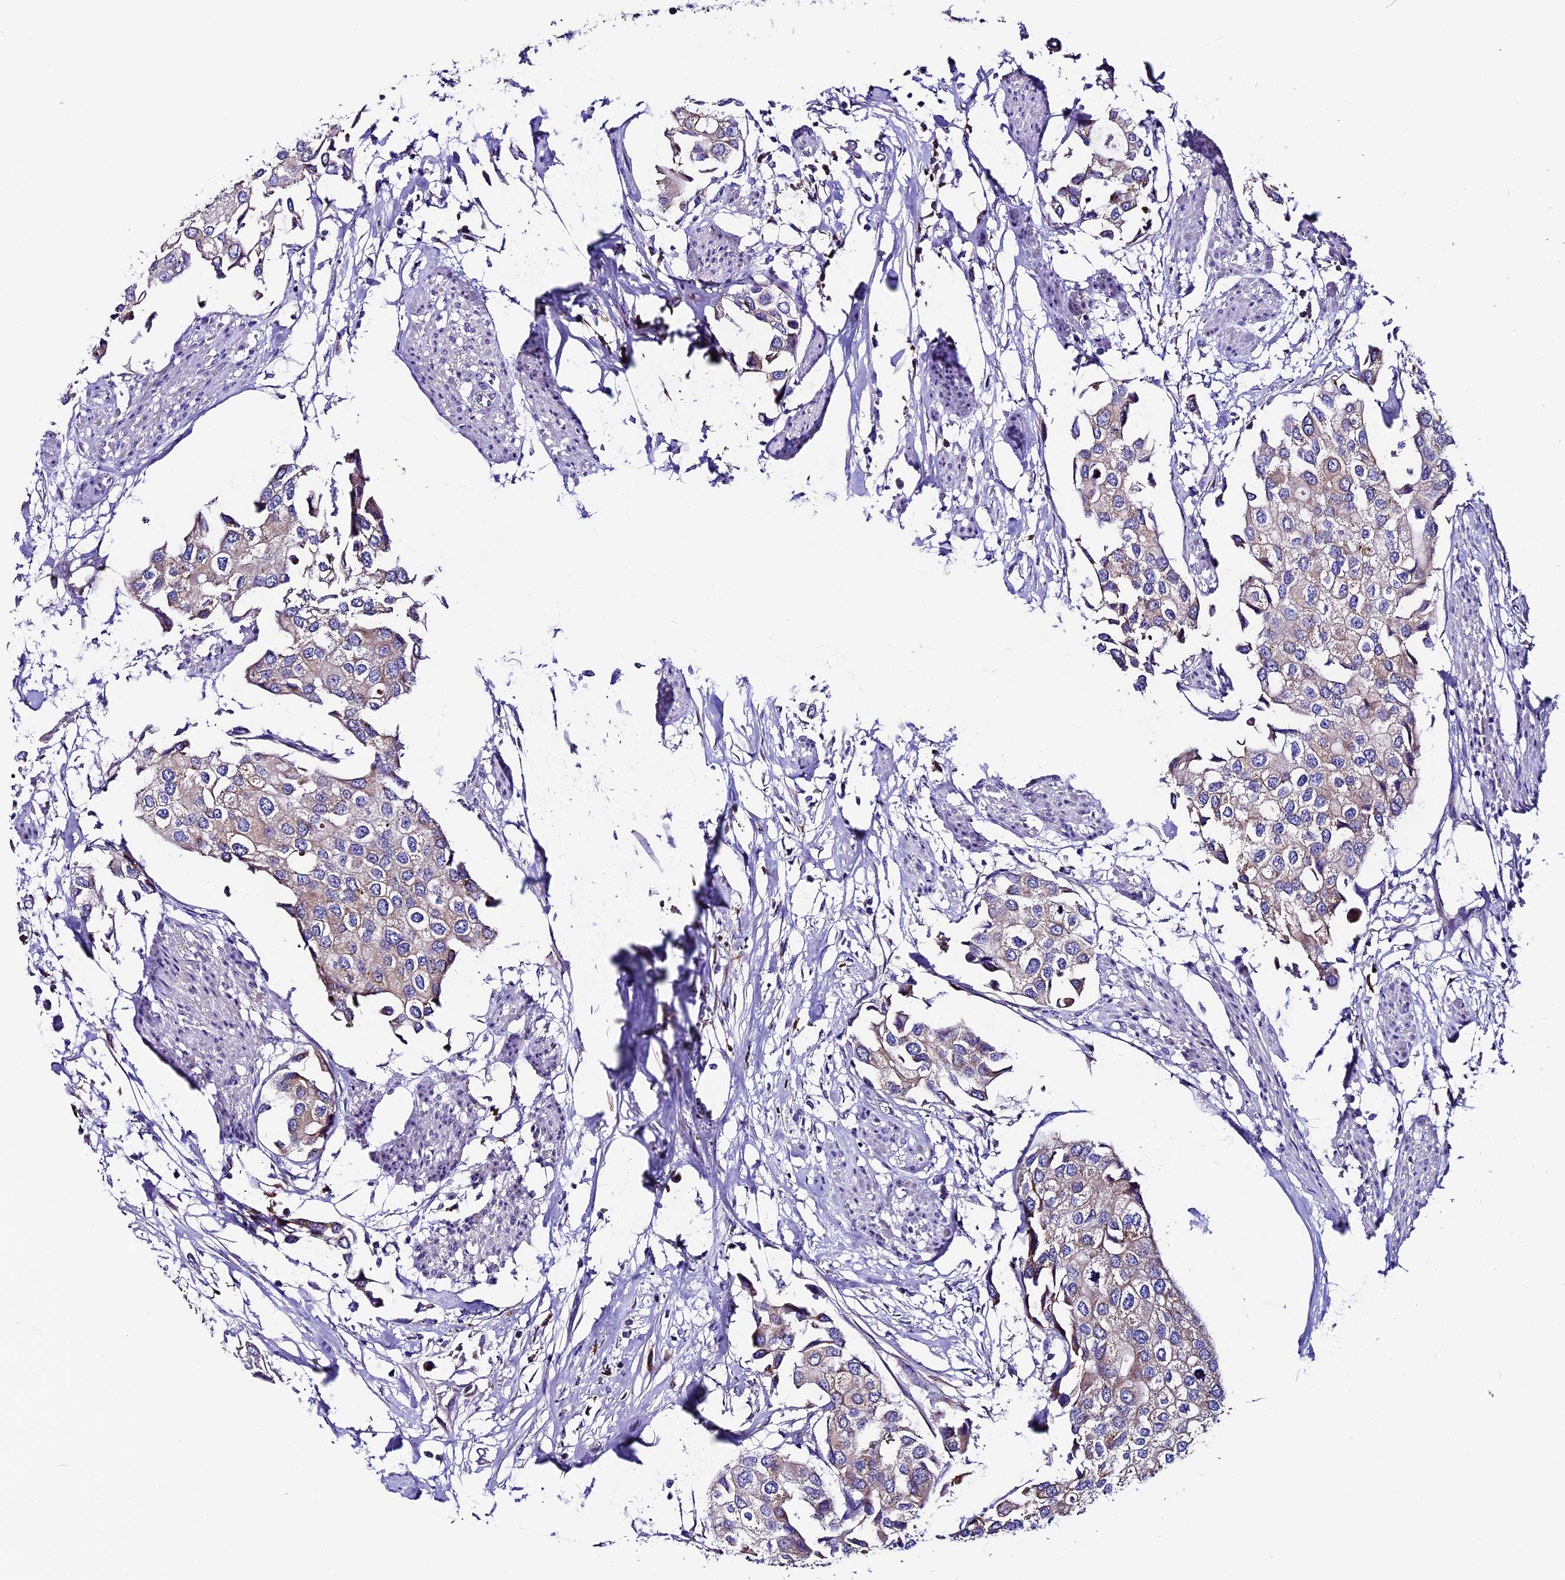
{"staining": {"intensity": "weak", "quantity": "25%-75%", "location": "cytoplasmic/membranous"}, "tissue": "urothelial cancer", "cell_type": "Tumor cells", "image_type": "cancer", "snomed": [{"axis": "morphology", "description": "Urothelial carcinoma, High grade"}, {"axis": "topography", "description": "Urinary bladder"}], "caption": "Immunohistochemical staining of human urothelial carcinoma (high-grade) demonstrates low levels of weak cytoplasmic/membranous positivity in approximately 25%-75% of tumor cells.", "gene": "COMTD1", "patient": {"sex": "male", "age": 64}}